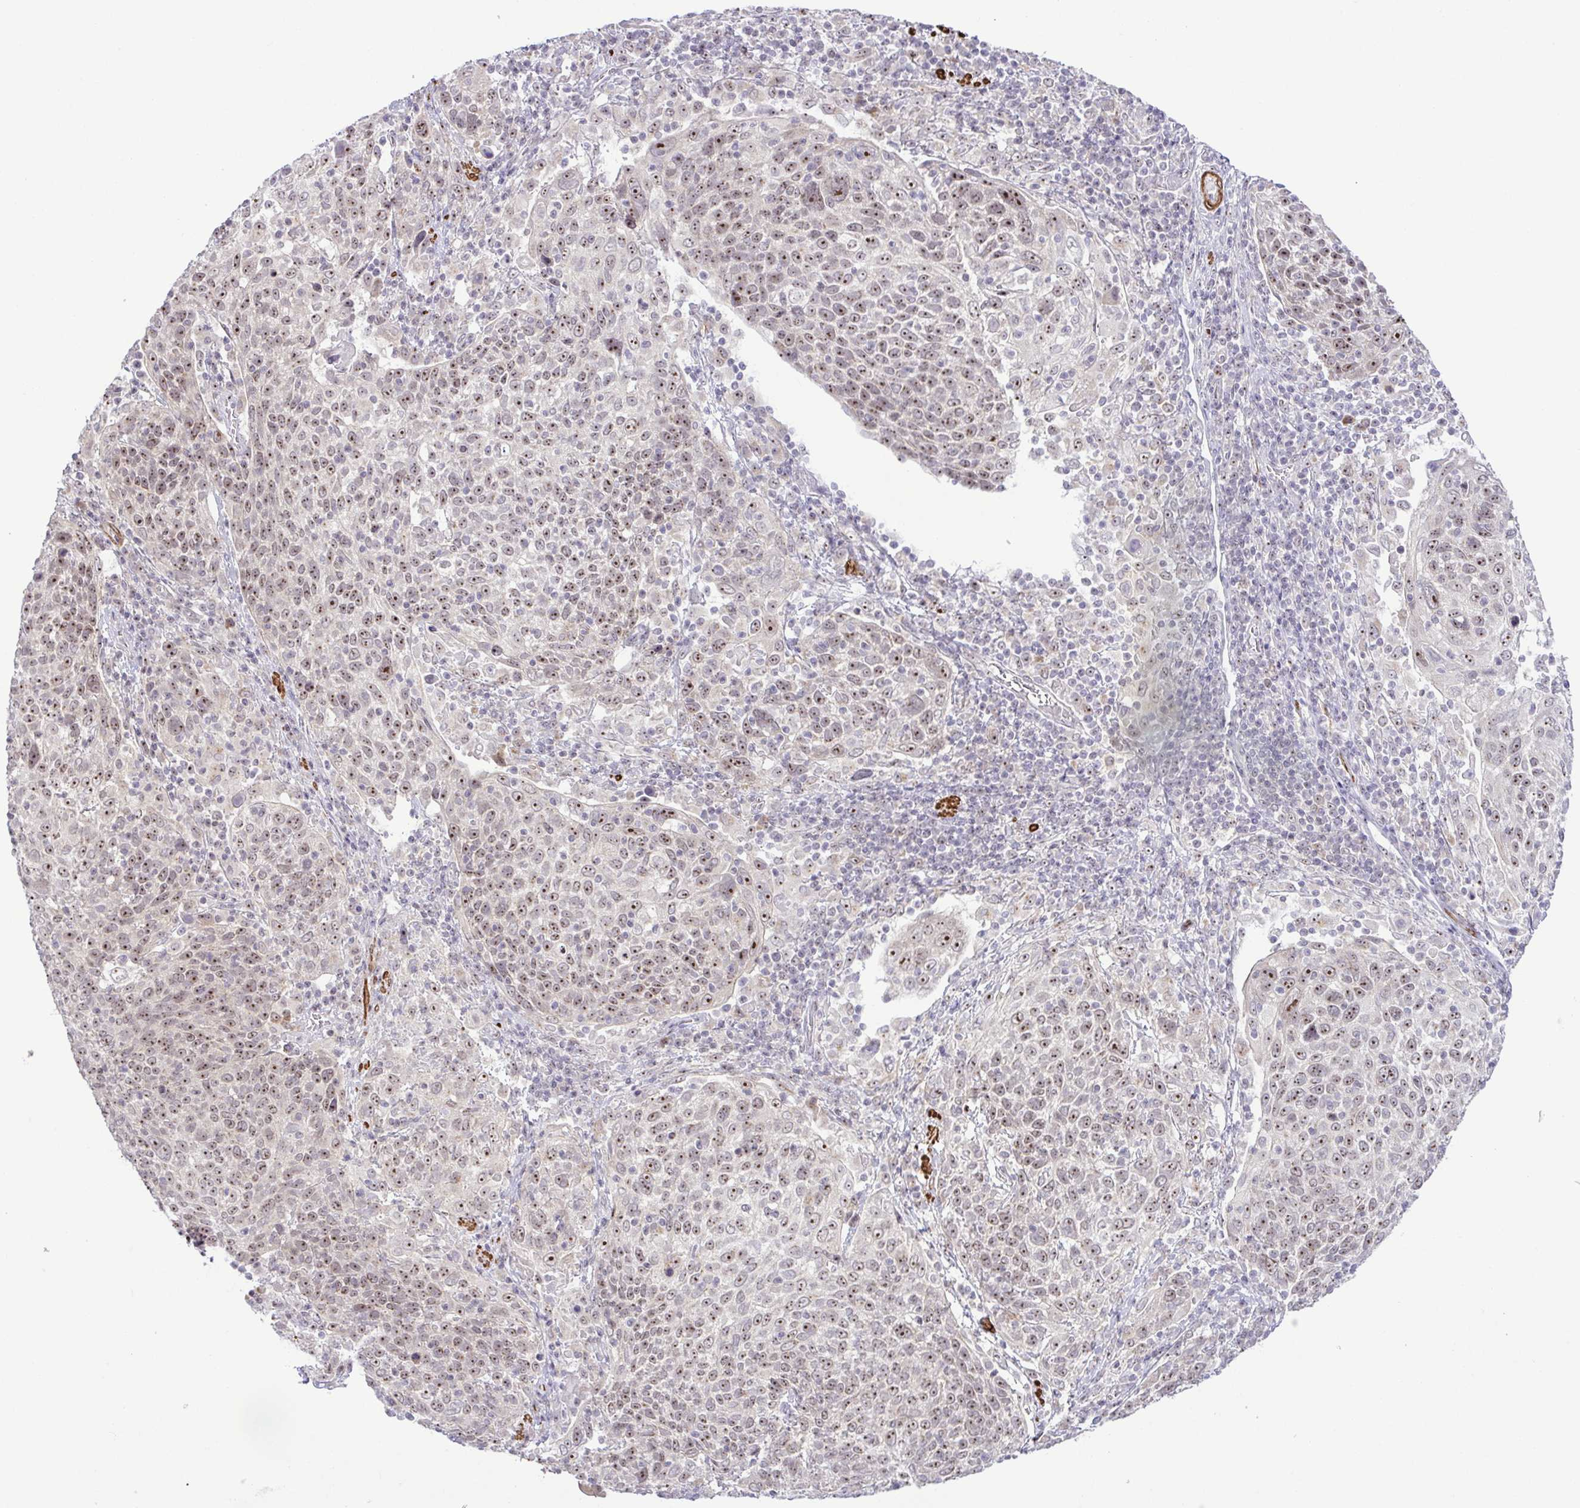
{"staining": {"intensity": "moderate", "quantity": "25%-75%", "location": "nuclear"}, "tissue": "cervical cancer", "cell_type": "Tumor cells", "image_type": "cancer", "snomed": [{"axis": "morphology", "description": "Squamous cell carcinoma, NOS"}, {"axis": "topography", "description": "Cervix"}], "caption": "Immunohistochemical staining of human cervical cancer (squamous cell carcinoma) demonstrates medium levels of moderate nuclear staining in about 25%-75% of tumor cells.", "gene": "RSL24D1", "patient": {"sex": "female", "age": 61}}